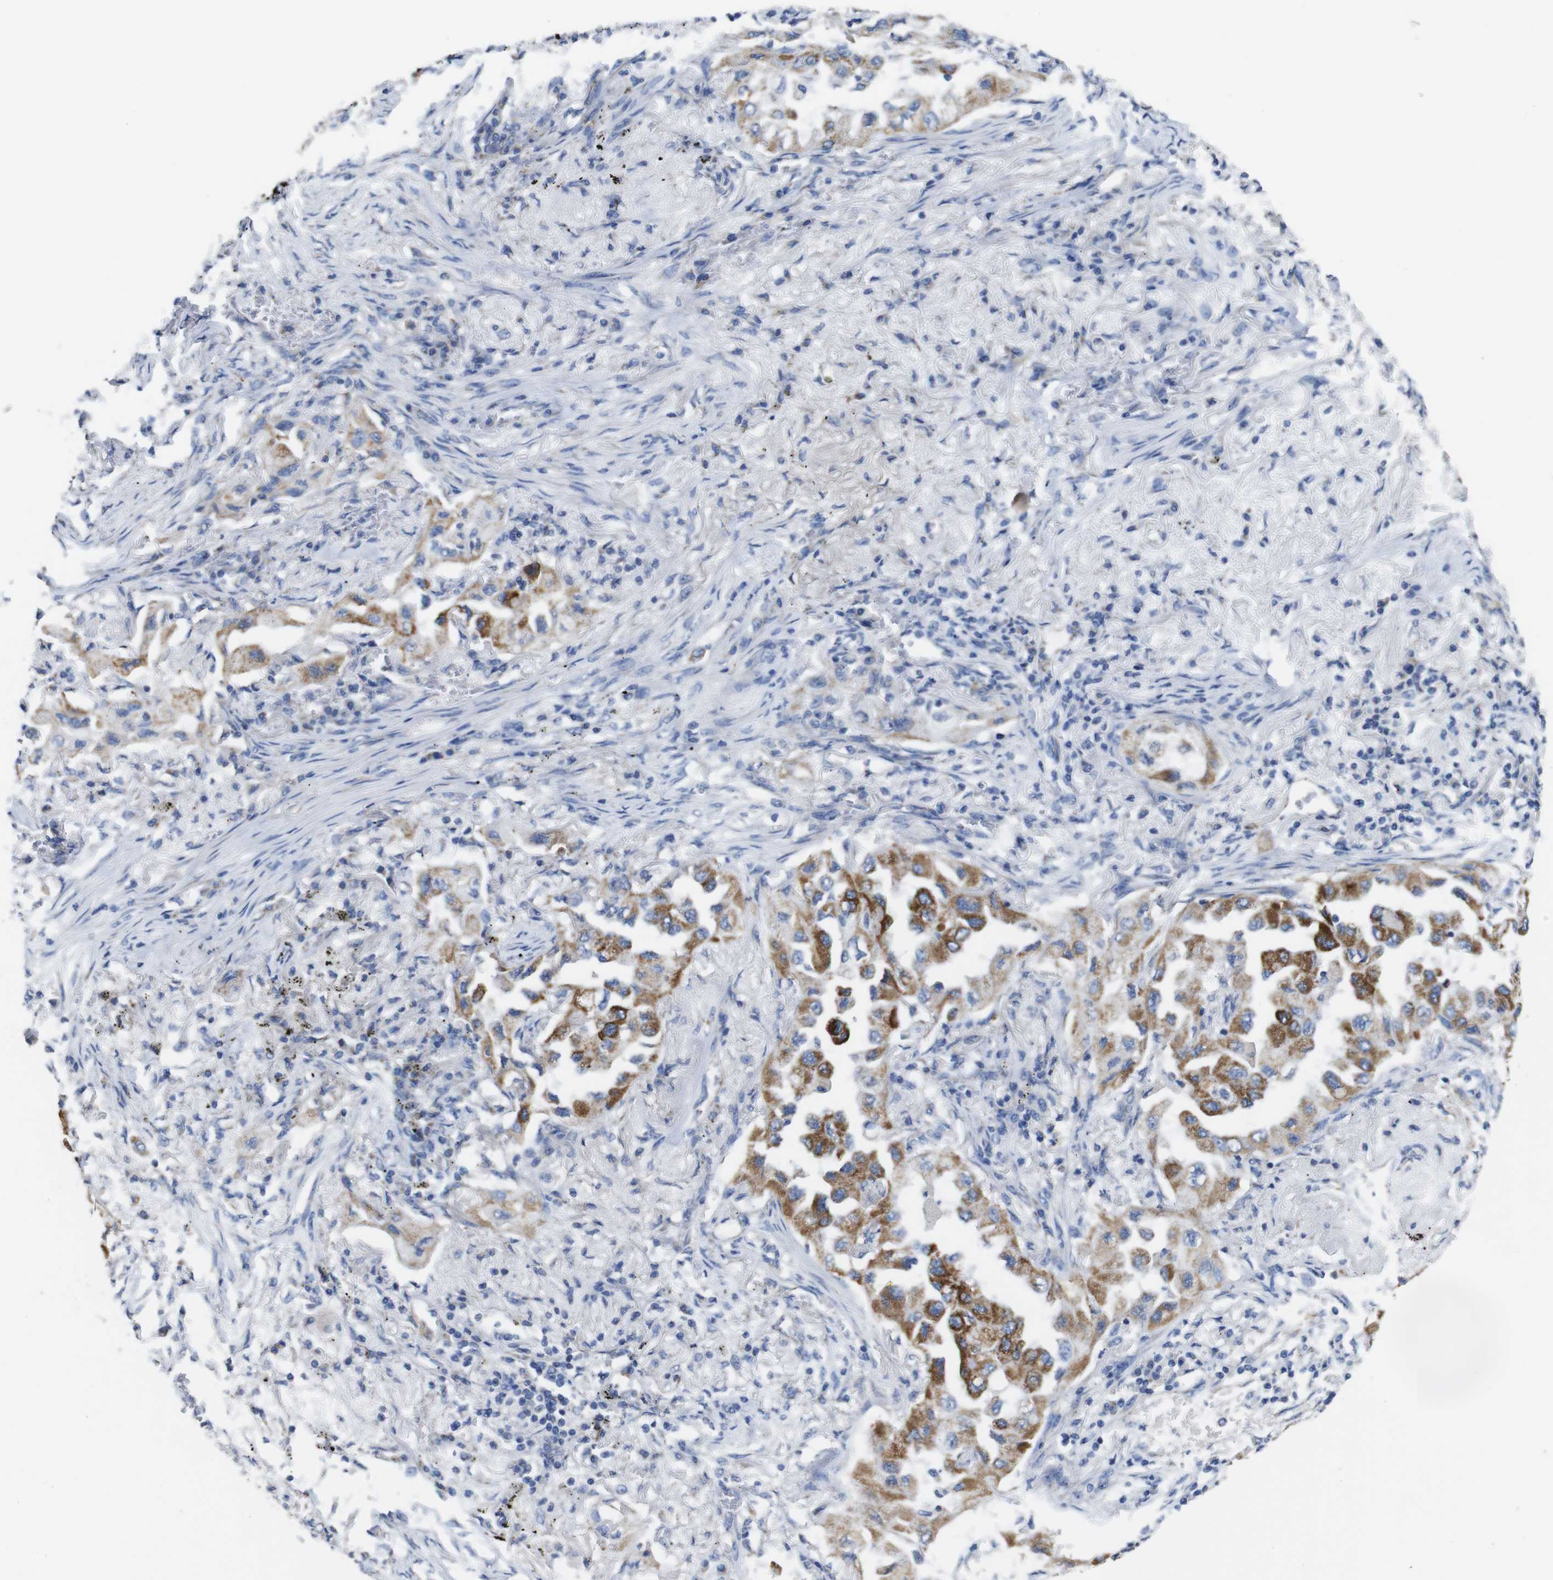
{"staining": {"intensity": "strong", "quantity": "25%-75%", "location": "cytoplasmic/membranous"}, "tissue": "lung cancer", "cell_type": "Tumor cells", "image_type": "cancer", "snomed": [{"axis": "morphology", "description": "Adenocarcinoma, NOS"}, {"axis": "topography", "description": "Lung"}], "caption": "Immunohistochemistry (IHC) photomicrograph of neoplastic tissue: lung adenocarcinoma stained using immunohistochemistry (IHC) displays high levels of strong protein expression localized specifically in the cytoplasmic/membranous of tumor cells, appearing as a cytoplasmic/membranous brown color.", "gene": "MAOA", "patient": {"sex": "female", "age": 65}}